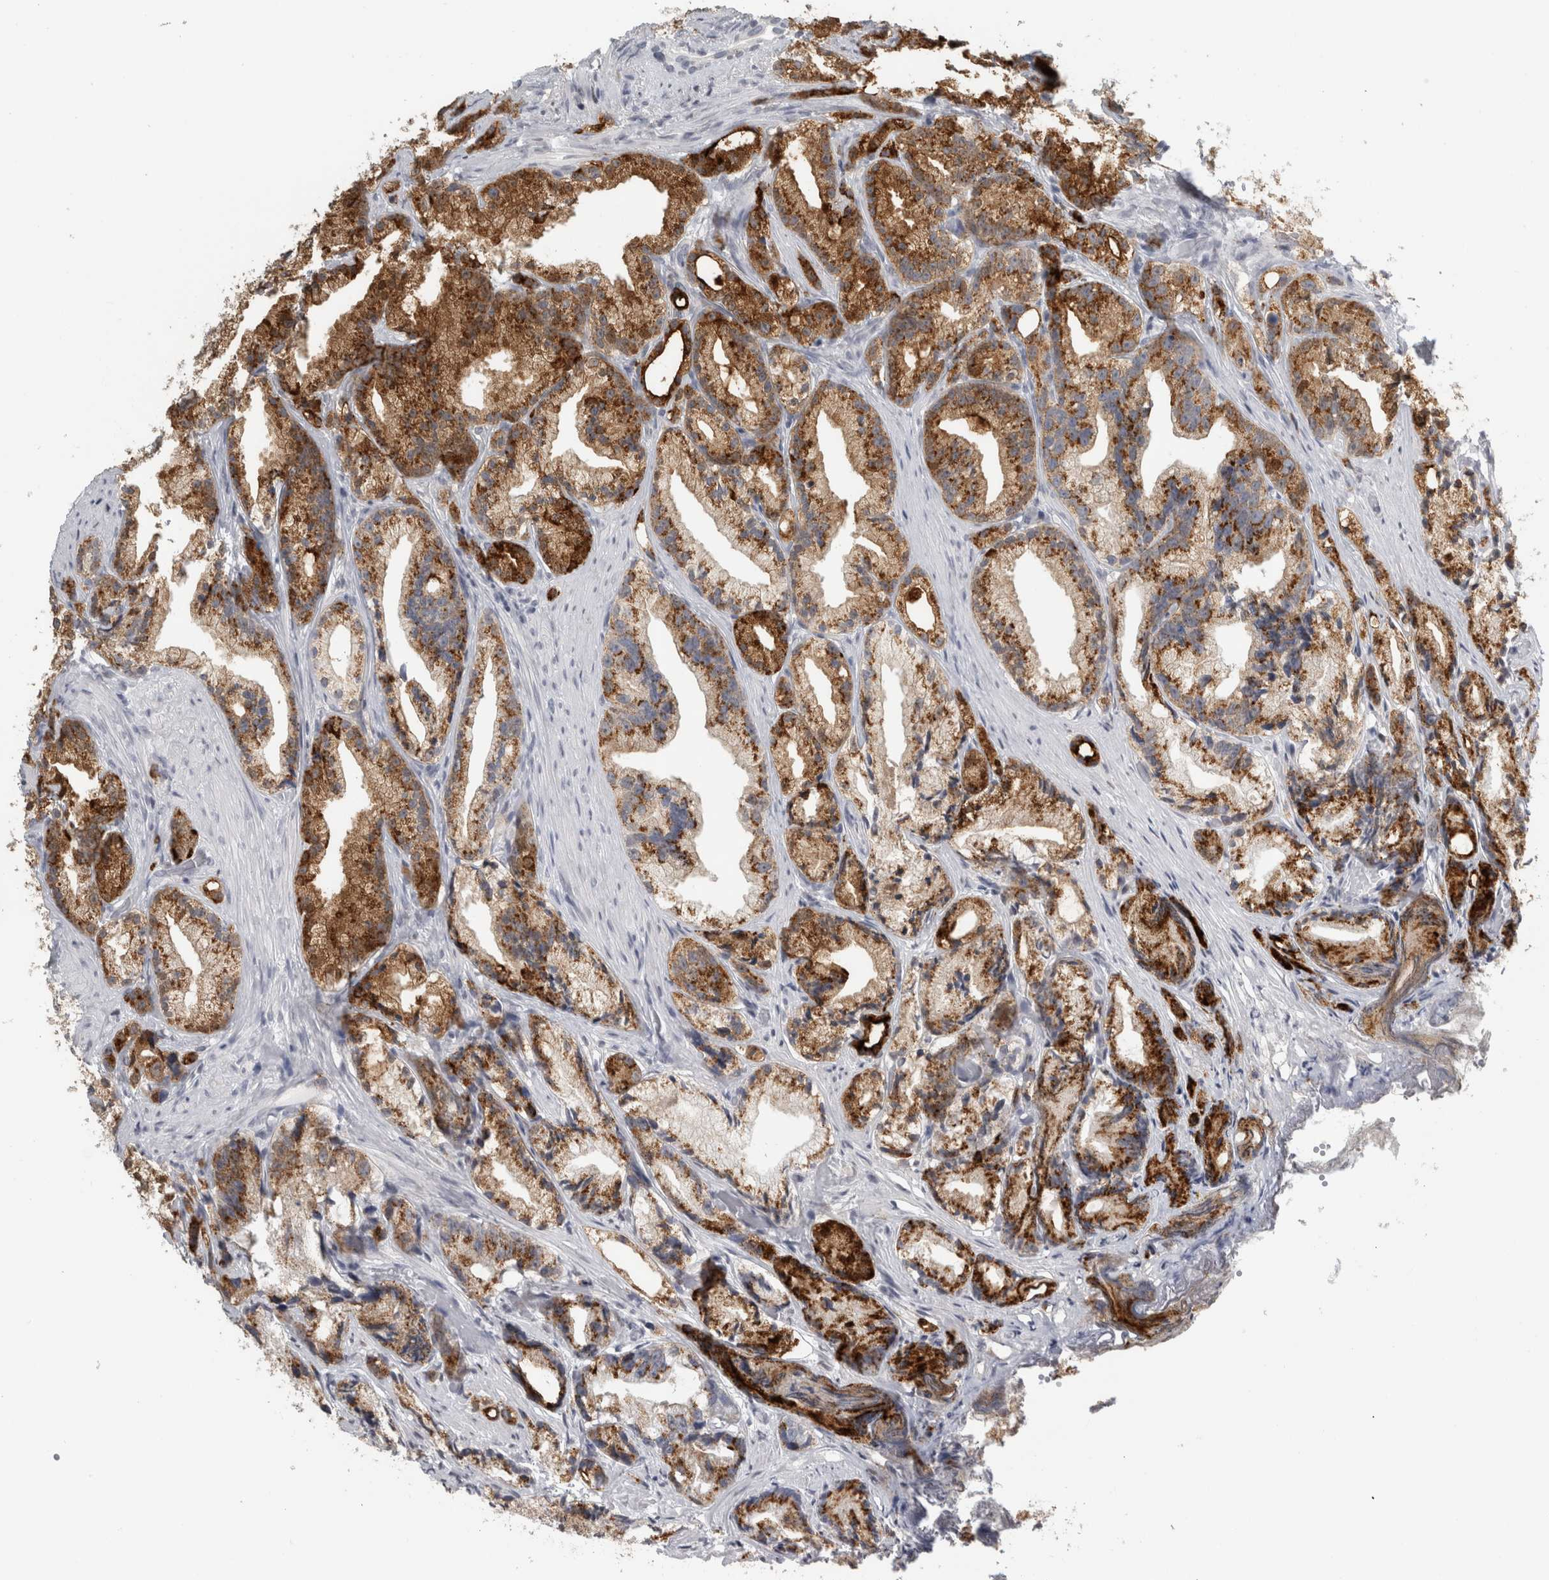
{"staining": {"intensity": "moderate", "quantity": ">75%", "location": "cytoplasmic/membranous"}, "tissue": "prostate cancer", "cell_type": "Tumor cells", "image_type": "cancer", "snomed": [{"axis": "morphology", "description": "Adenocarcinoma, Low grade"}, {"axis": "topography", "description": "Prostate"}], "caption": "The photomicrograph exhibits a brown stain indicating the presence of a protein in the cytoplasmic/membranous of tumor cells in adenocarcinoma (low-grade) (prostate).", "gene": "CPE", "patient": {"sex": "male", "age": 89}}